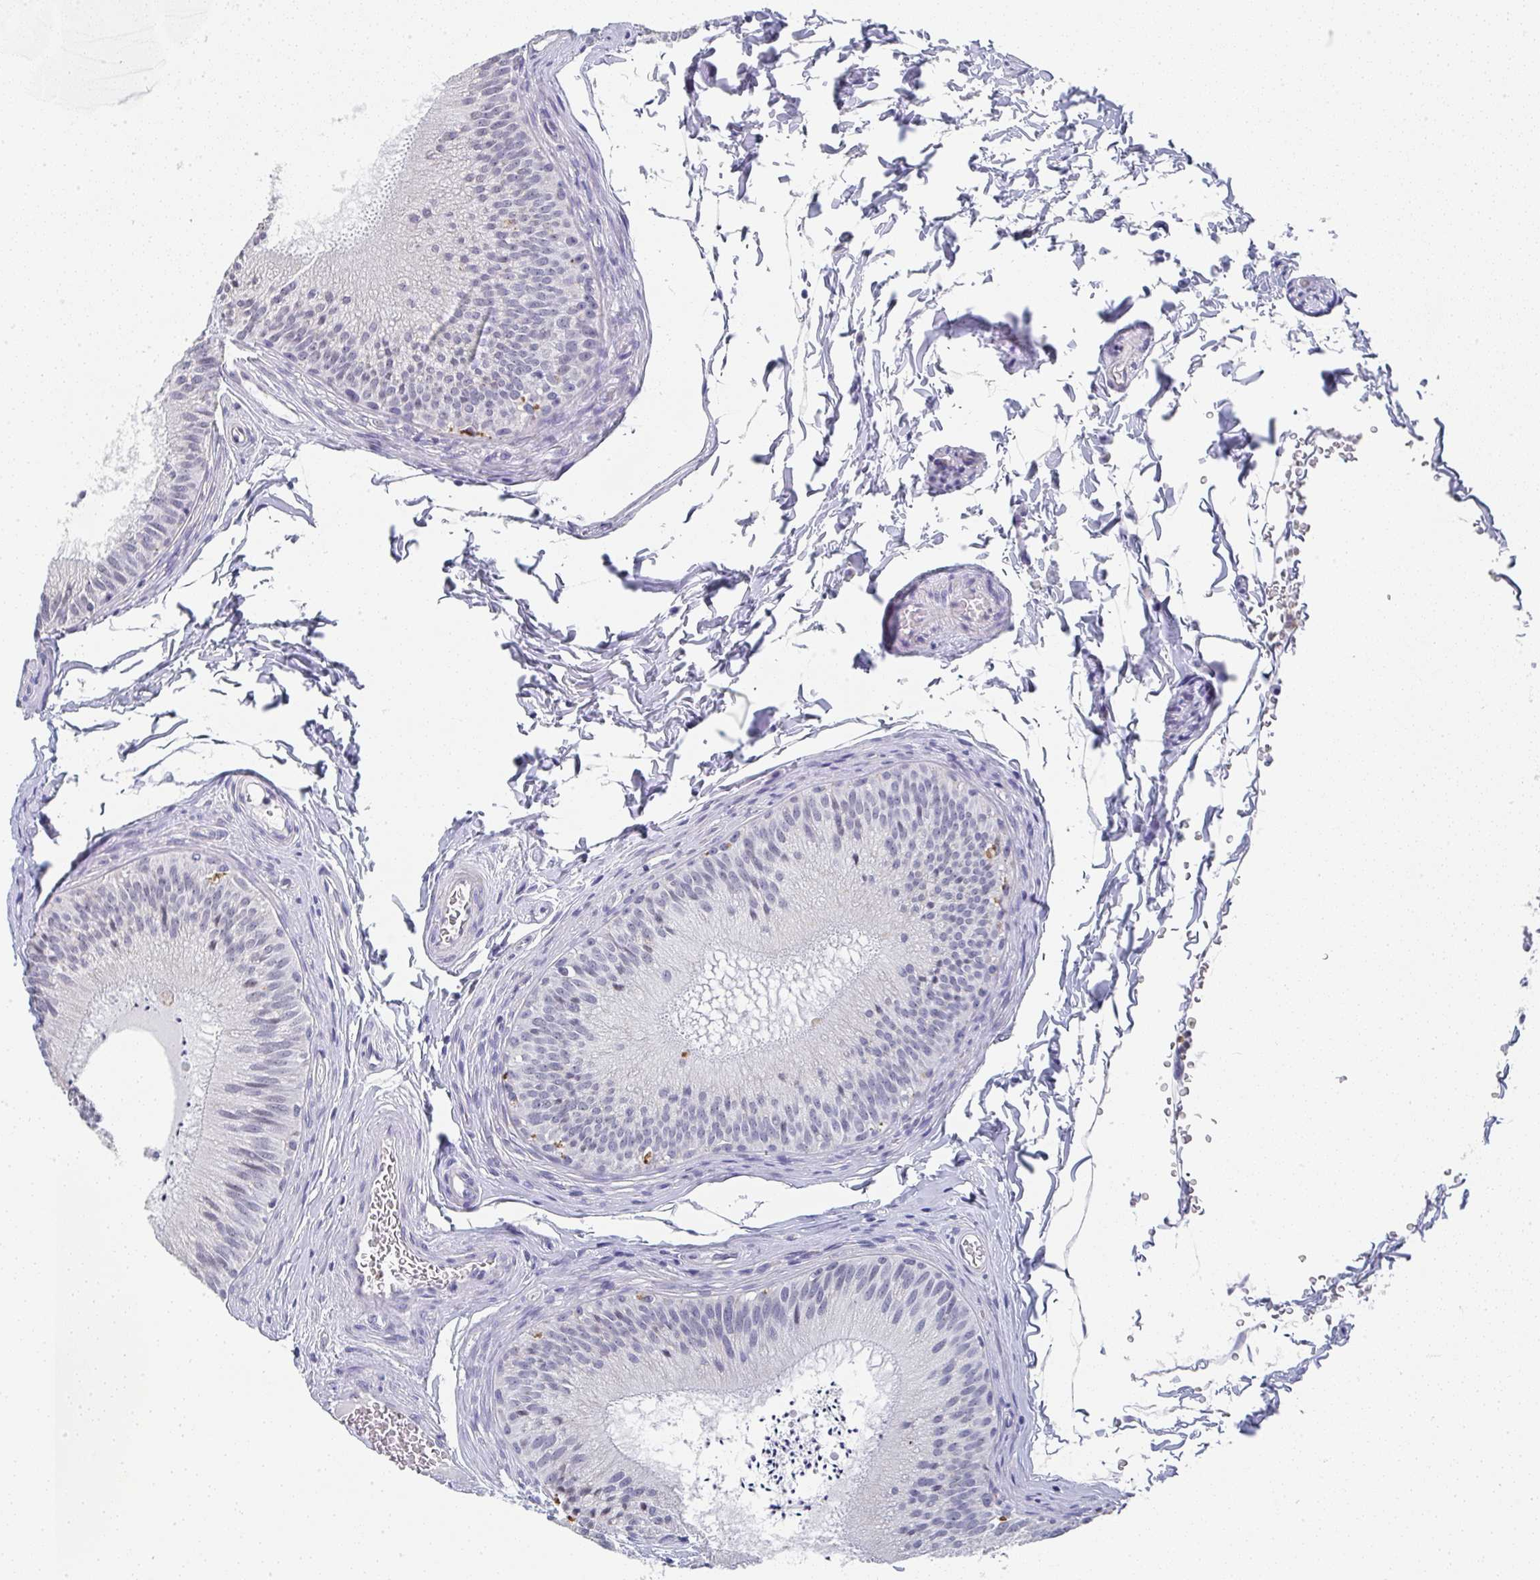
{"staining": {"intensity": "weak", "quantity": "<25%", "location": "cytoplasmic/membranous"}, "tissue": "epididymis", "cell_type": "Glandular cells", "image_type": "normal", "snomed": [{"axis": "morphology", "description": "Normal tissue, NOS"}, {"axis": "topography", "description": "Epididymis"}], "caption": "Immunohistochemical staining of benign human epididymis exhibits no significant staining in glandular cells. (DAB (3,3'-diaminobenzidine) immunohistochemistry (IHC), high magnification).", "gene": "NCF1", "patient": {"sex": "male", "age": 24}}